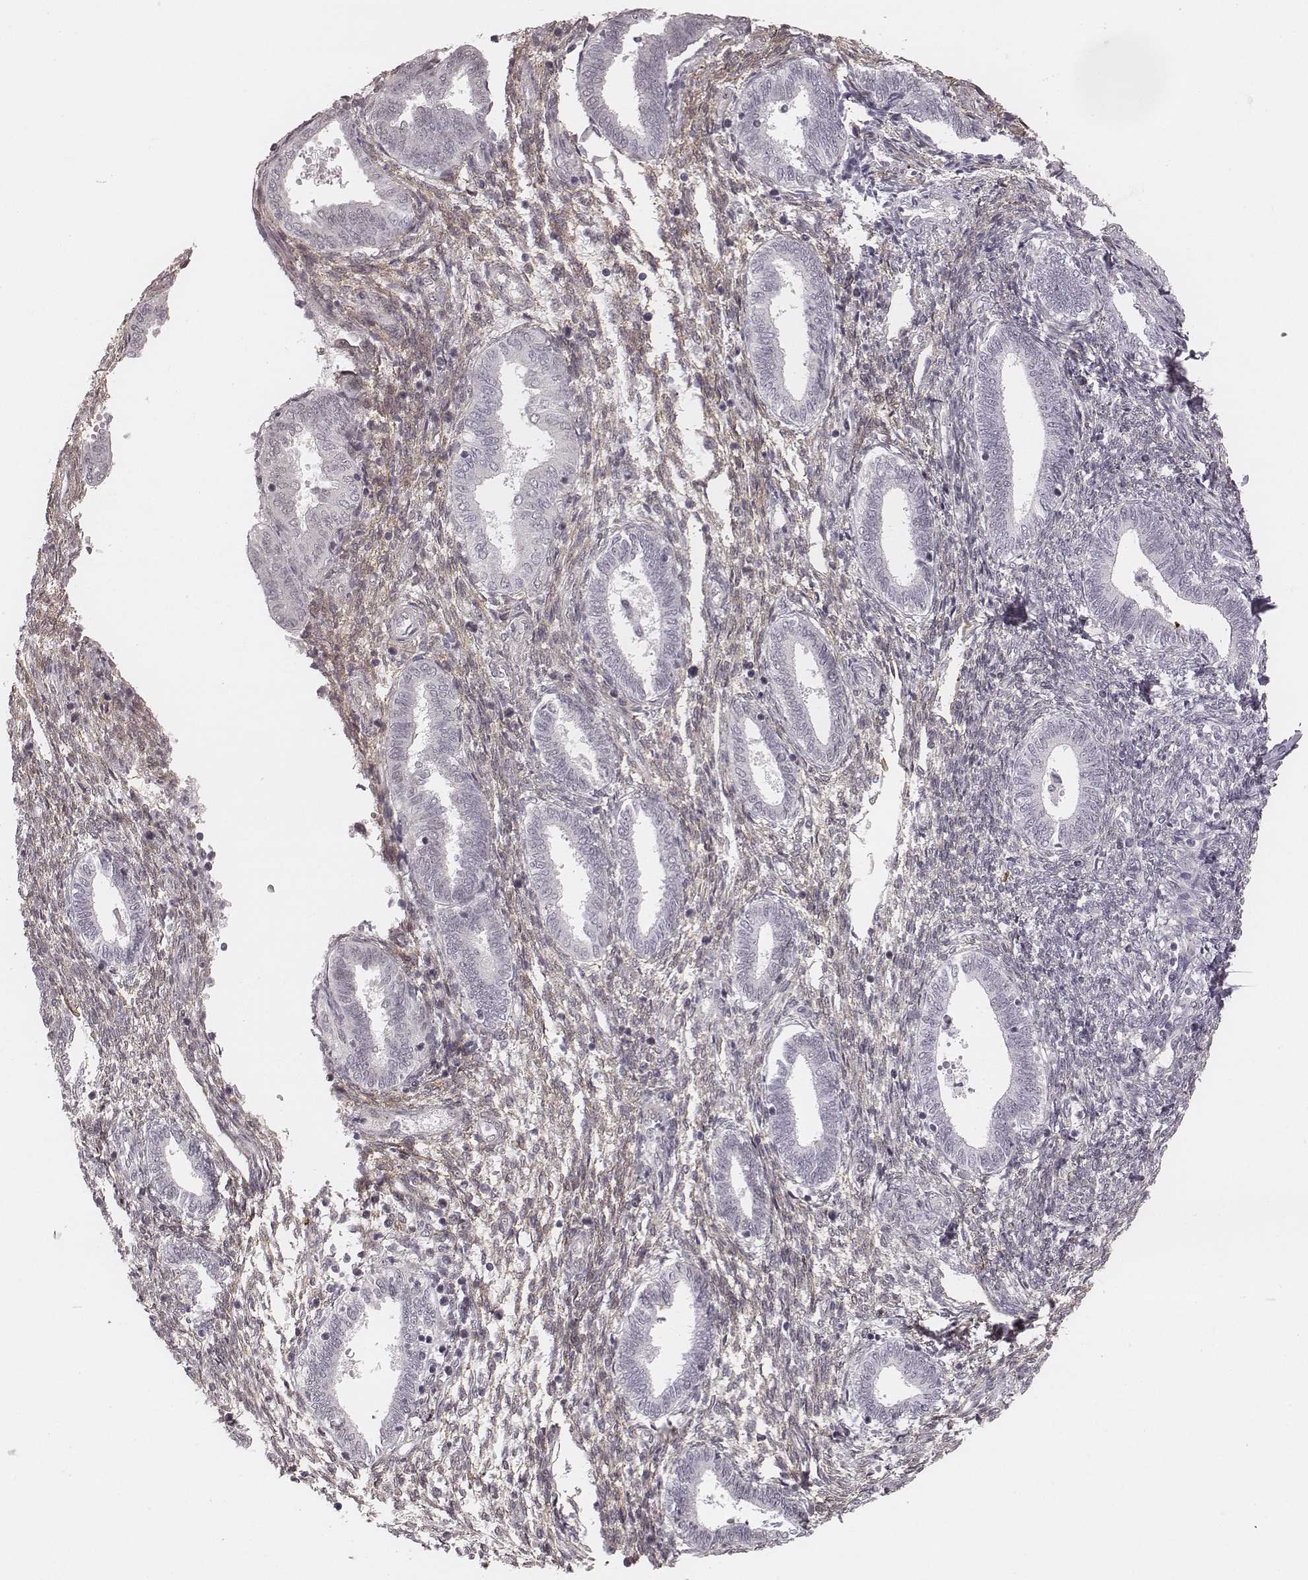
{"staining": {"intensity": "weak", "quantity": "25%-75%", "location": "cytoplasmic/membranous"}, "tissue": "endometrium", "cell_type": "Cells in endometrial stroma", "image_type": "normal", "snomed": [{"axis": "morphology", "description": "Normal tissue, NOS"}, {"axis": "topography", "description": "Endometrium"}], "caption": "Immunohistochemical staining of unremarkable endometrium displays 25%-75% levels of weak cytoplasmic/membranous protein expression in approximately 25%-75% of cells in endometrial stroma.", "gene": "RPGRIP1", "patient": {"sex": "female", "age": 42}}